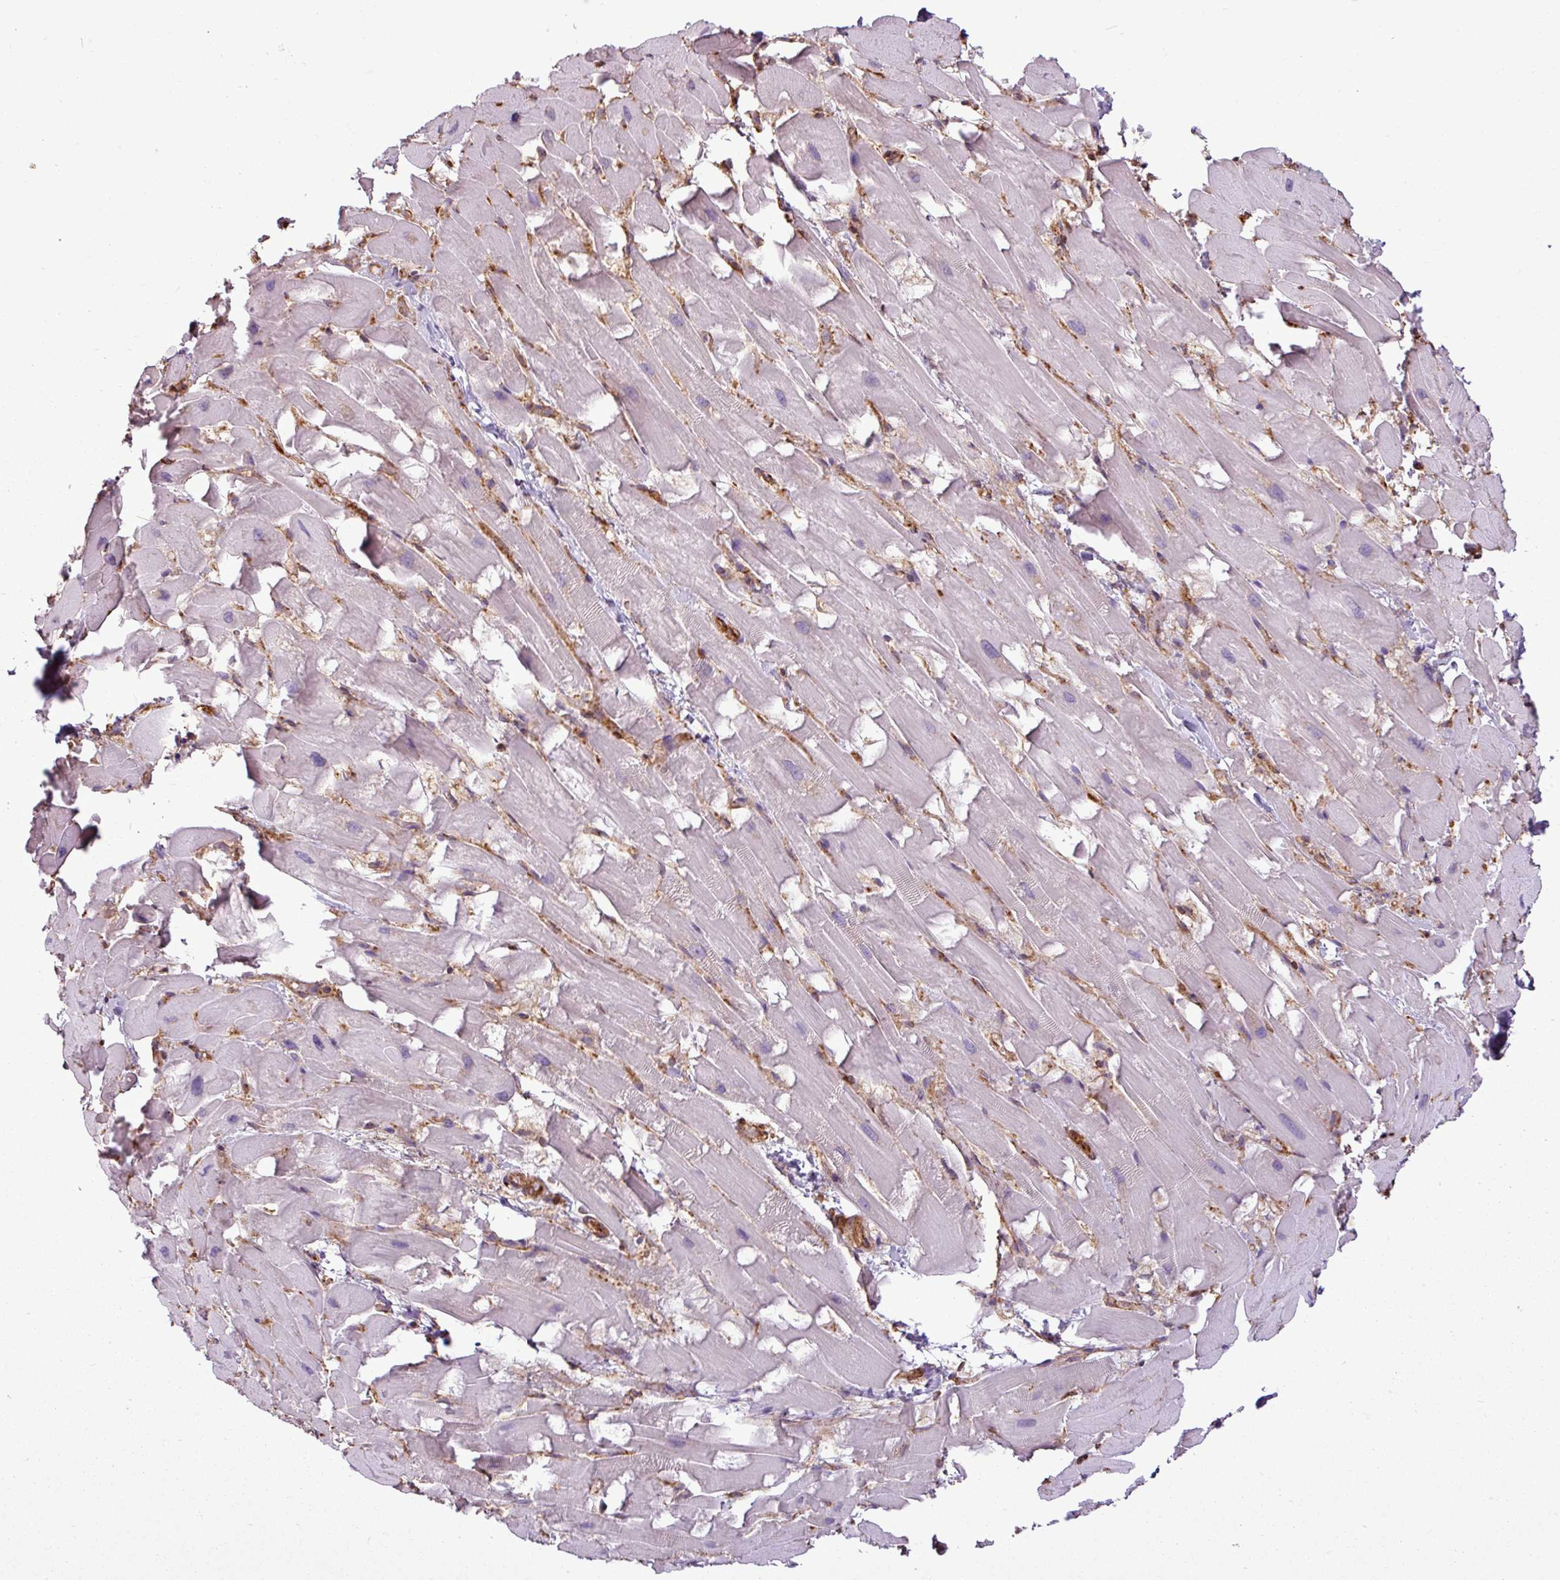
{"staining": {"intensity": "negative", "quantity": "none", "location": "none"}, "tissue": "heart muscle", "cell_type": "Cardiomyocytes", "image_type": "normal", "snomed": [{"axis": "morphology", "description": "Normal tissue, NOS"}, {"axis": "topography", "description": "Heart"}], "caption": "High power microscopy histopathology image of an immunohistochemistry photomicrograph of unremarkable heart muscle, revealing no significant positivity in cardiomyocytes.", "gene": "PACSIN2", "patient": {"sex": "male", "age": 37}}